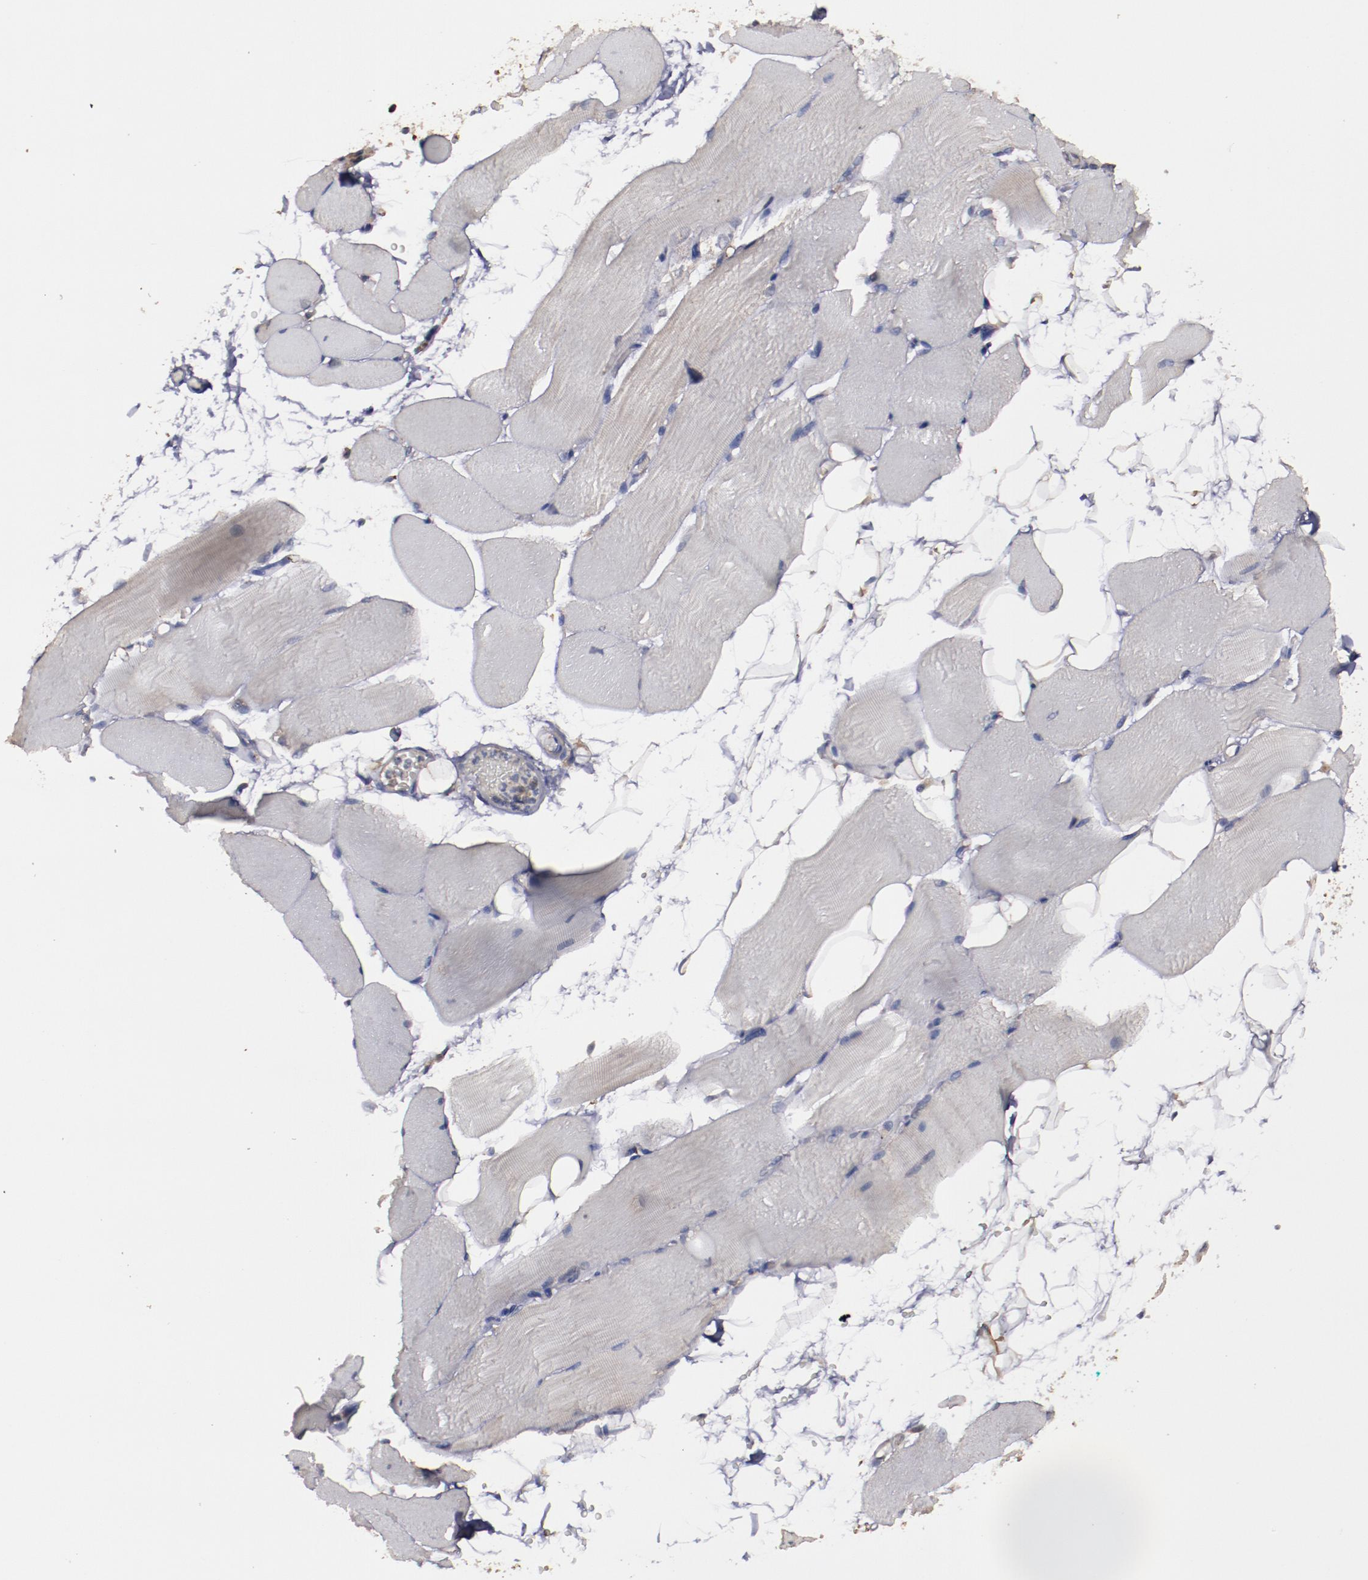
{"staining": {"intensity": "negative", "quantity": "none", "location": "none"}, "tissue": "skeletal muscle", "cell_type": "Myocytes", "image_type": "normal", "snomed": [{"axis": "morphology", "description": "Normal tissue, NOS"}, {"axis": "topography", "description": "Skeletal muscle"}, {"axis": "topography", "description": "Parathyroid gland"}], "caption": "Histopathology image shows no protein expression in myocytes of unremarkable skeletal muscle.", "gene": "RPS4X", "patient": {"sex": "female", "age": 37}}